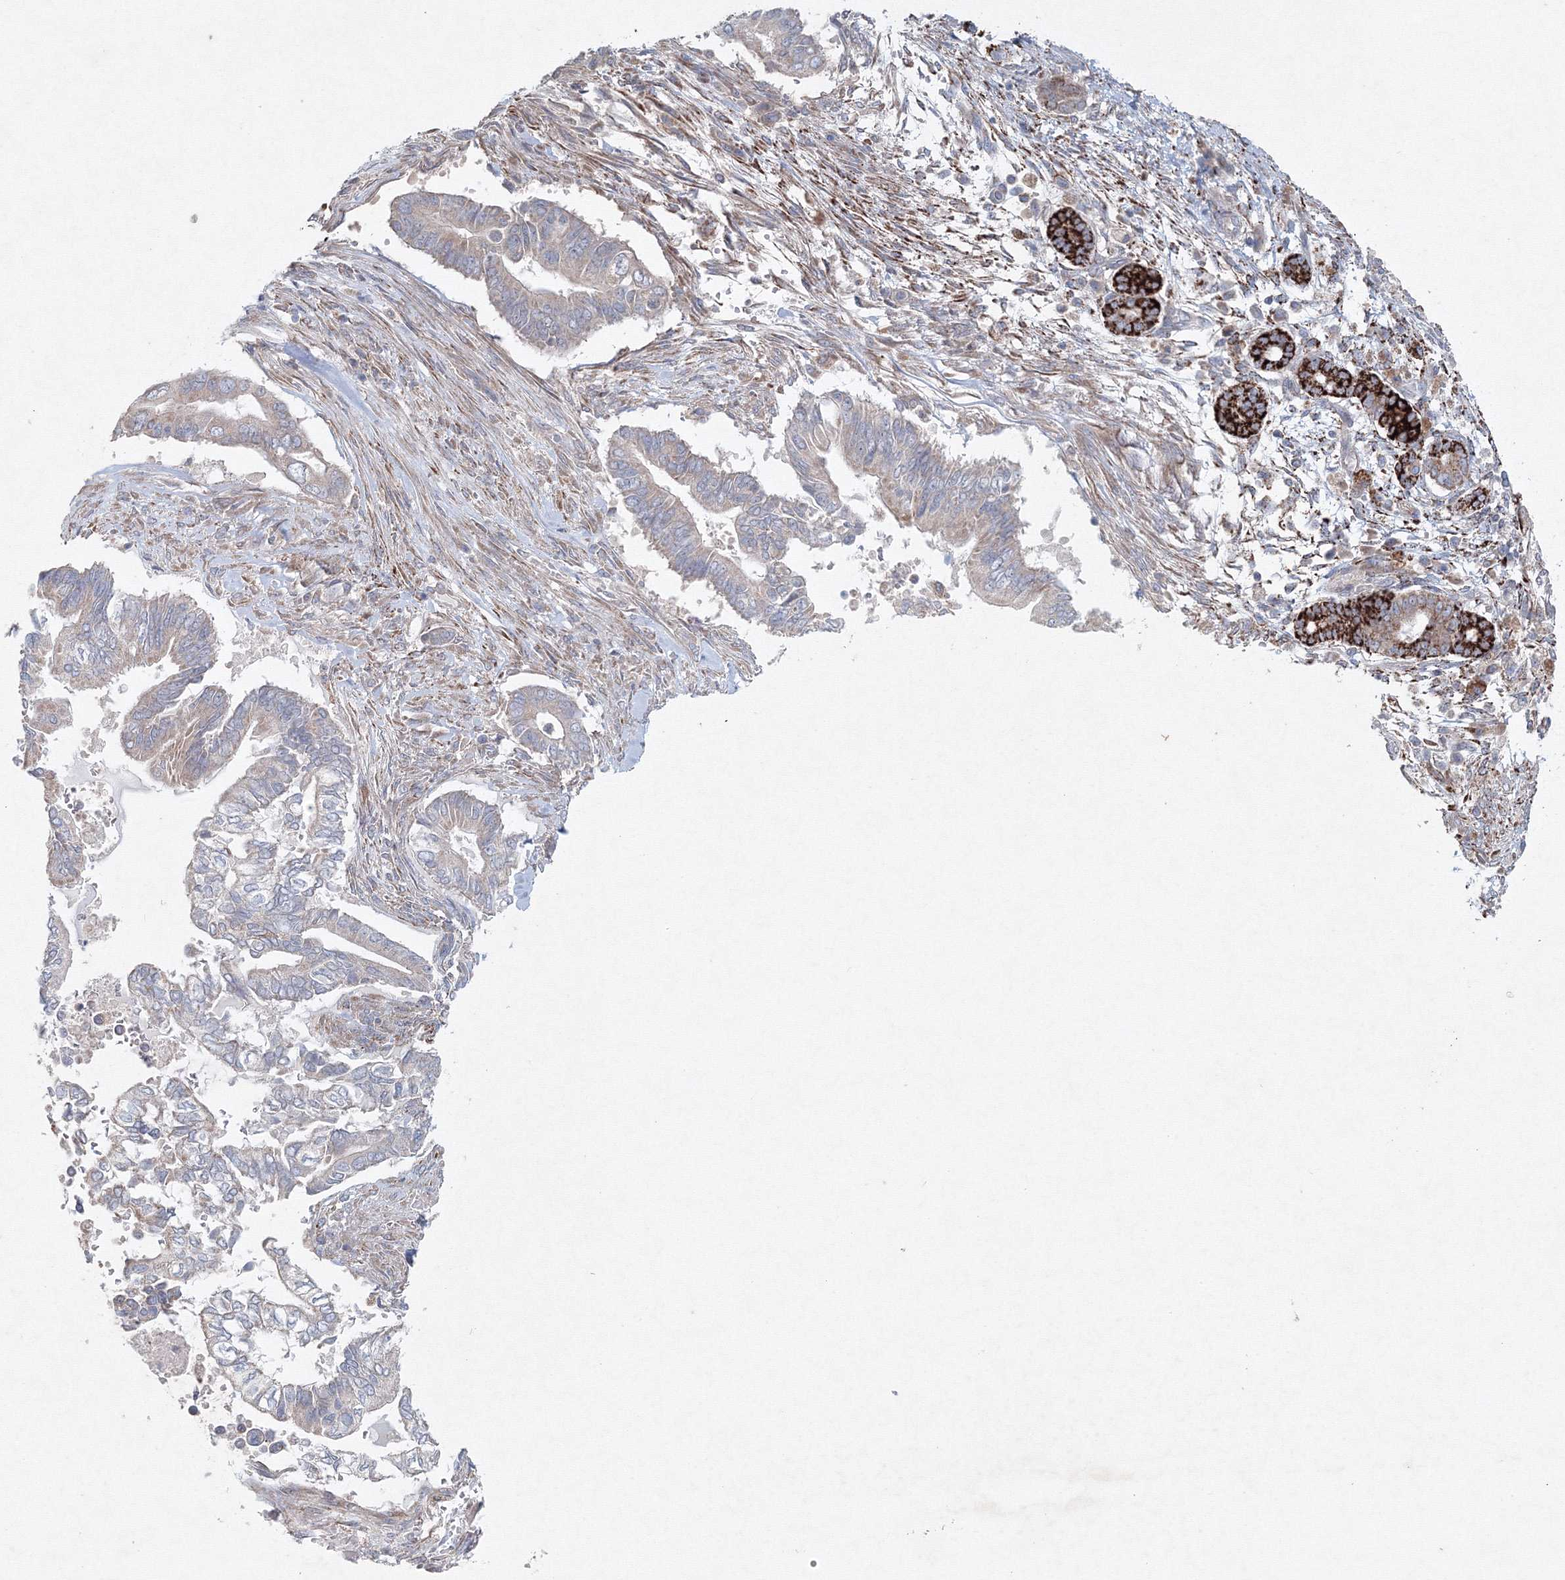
{"staining": {"intensity": "strong", "quantity": "<25%", "location": "cytoplasmic/membranous"}, "tissue": "pancreatic cancer", "cell_type": "Tumor cells", "image_type": "cancer", "snomed": [{"axis": "morphology", "description": "Adenocarcinoma, NOS"}, {"axis": "topography", "description": "Pancreas"}], "caption": "A medium amount of strong cytoplasmic/membranous staining is identified in about <25% of tumor cells in pancreatic adenocarcinoma tissue. (DAB IHC with brightfield microscopy, high magnification).", "gene": "WDR49", "patient": {"sex": "male", "age": 68}}